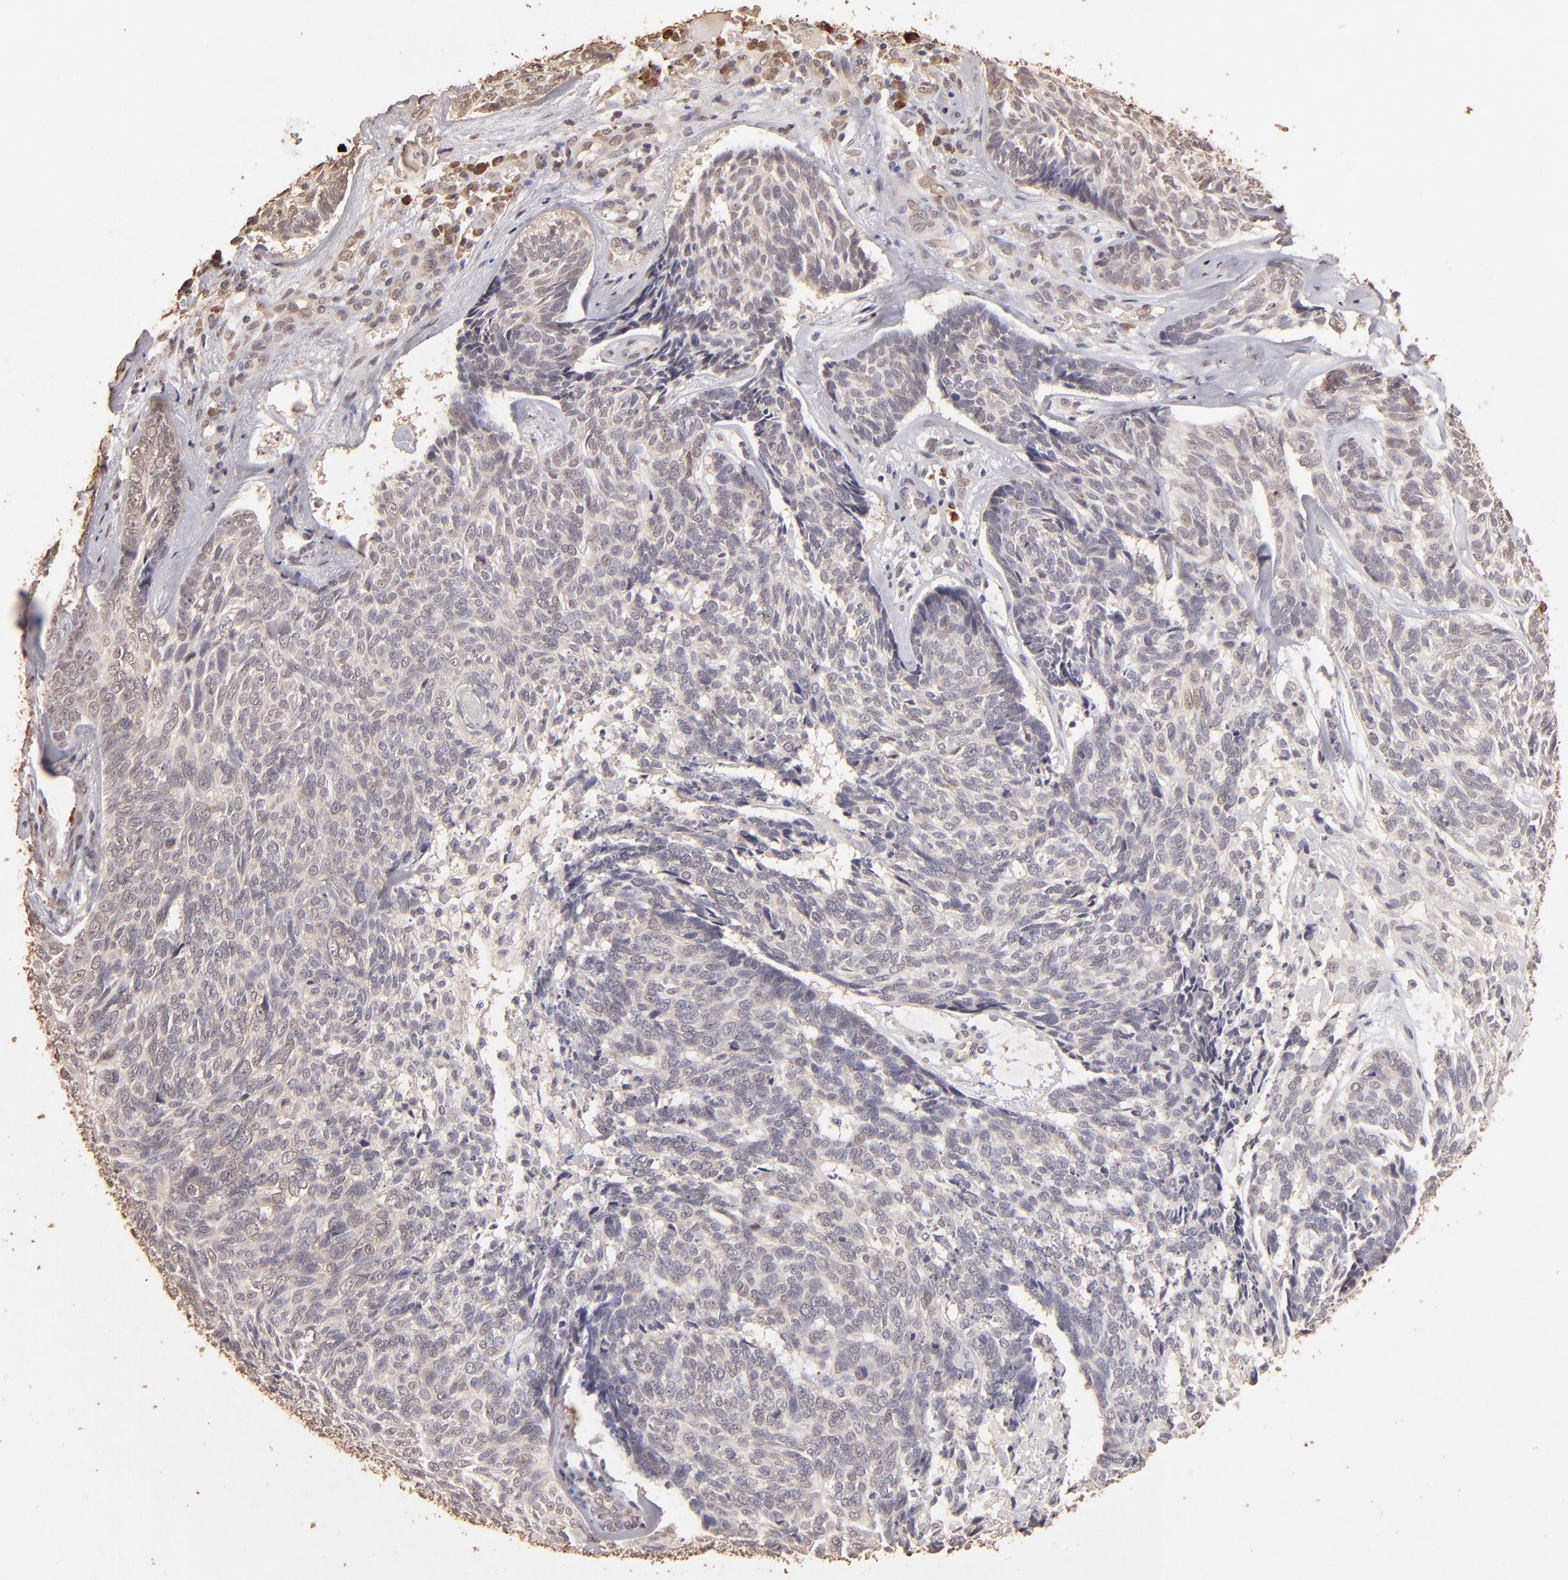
{"staining": {"intensity": "weak", "quantity": "25%-75%", "location": "cytoplasmic/membranous"}, "tissue": "skin cancer", "cell_type": "Tumor cells", "image_type": "cancer", "snomed": [{"axis": "morphology", "description": "Basal cell carcinoma"}, {"axis": "topography", "description": "Skin"}], "caption": "Skin cancer tissue reveals weak cytoplasmic/membranous staining in about 25%-75% of tumor cells, visualized by immunohistochemistry. The staining was performed using DAB to visualize the protein expression in brown, while the nuclei were stained in blue with hematoxylin (Magnification: 20x).", "gene": "OPHN1", "patient": {"sex": "male", "age": 72}}